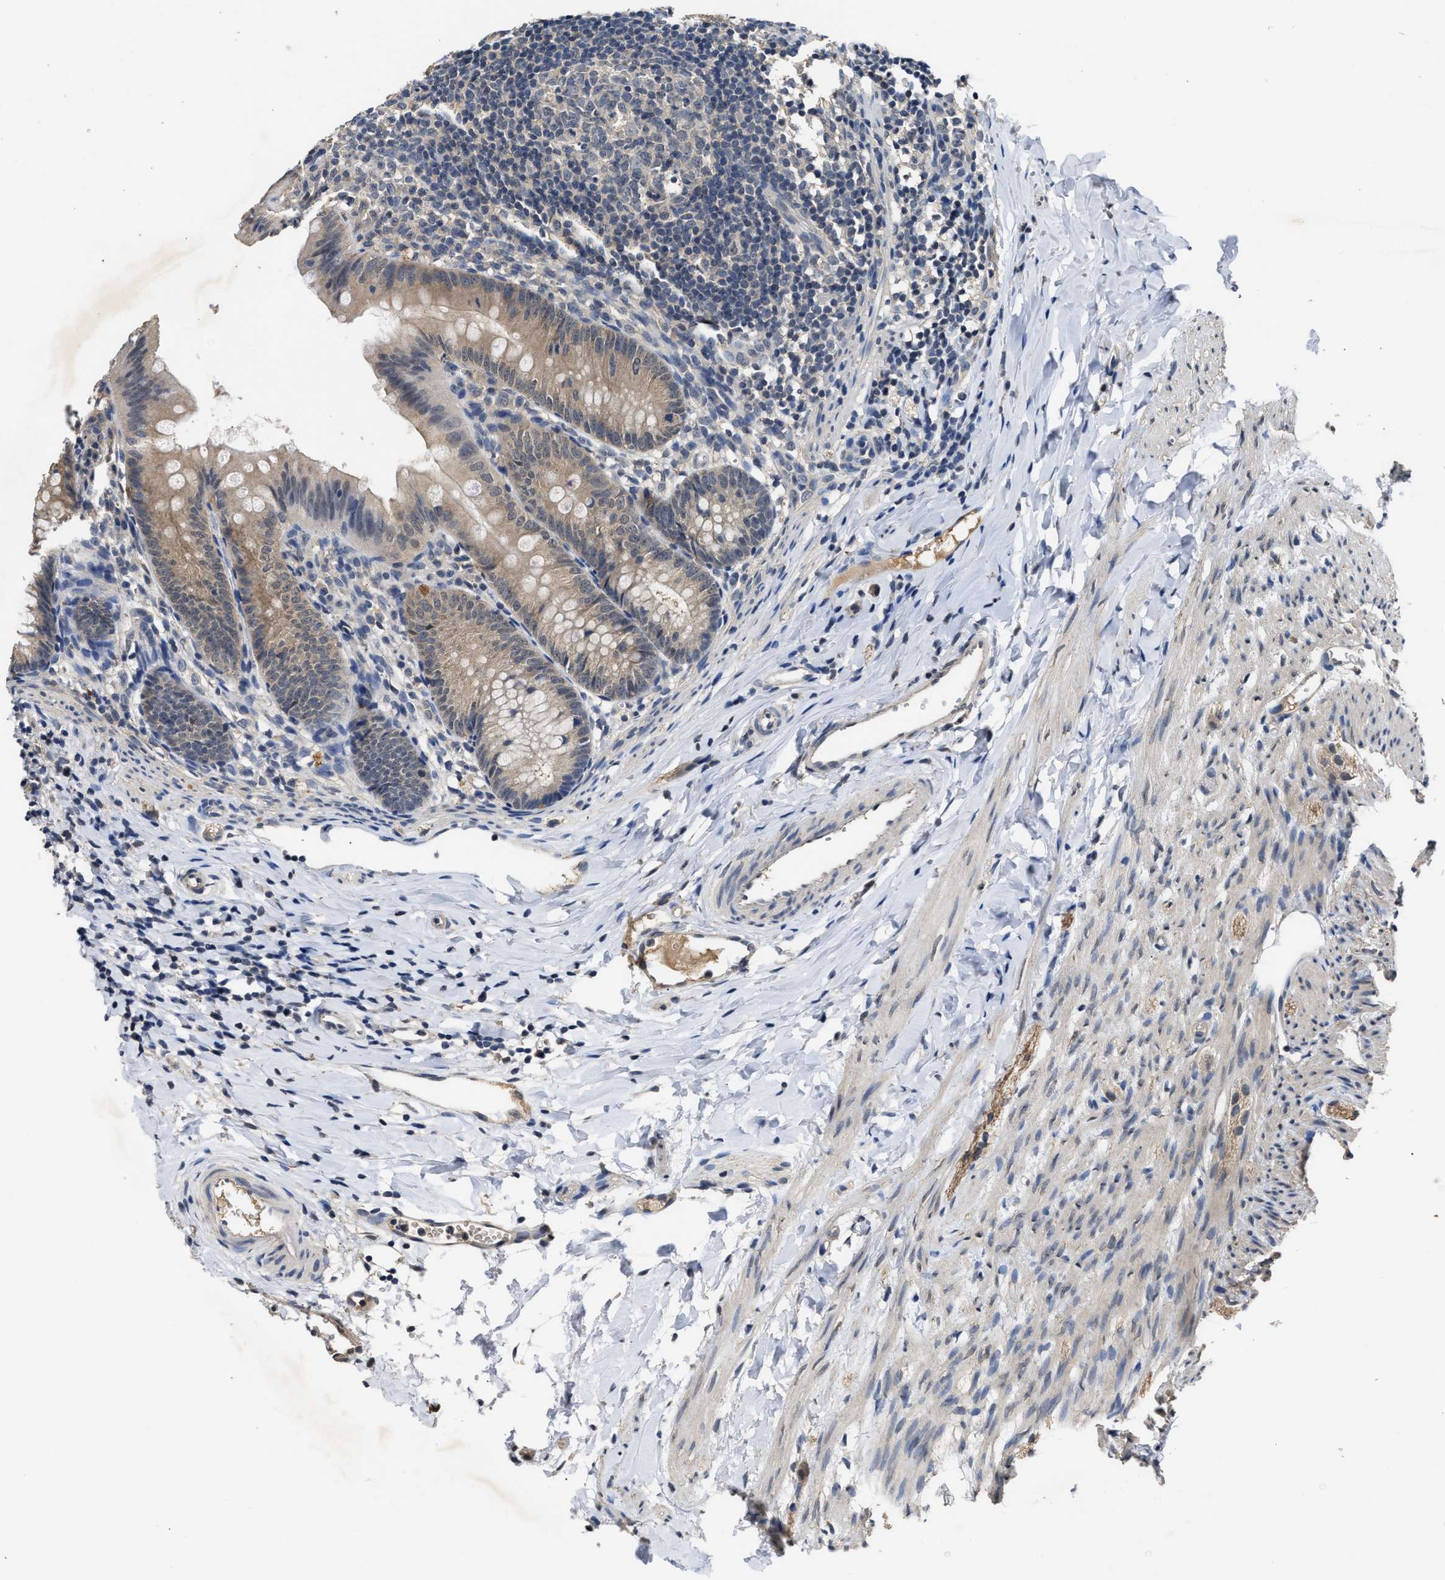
{"staining": {"intensity": "weak", "quantity": "25%-75%", "location": "cytoplasmic/membranous"}, "tissue": "appendix", "cell_type": "Glandular cells", "image_type": "normal", "snomed": [{"axis": "morphology", "description": "Normal tissue, NOS"}, {"axis": "topography", "description": "Appendix"}], "caption": "DAB immunohistochemical staining of benign human appendix exhibits weak cytoplasmic/membranous protein positivity in approximately 25%-75% of glandular cells.", "gene": "INHA", "patient": {"sex": "male", "age": 1}}